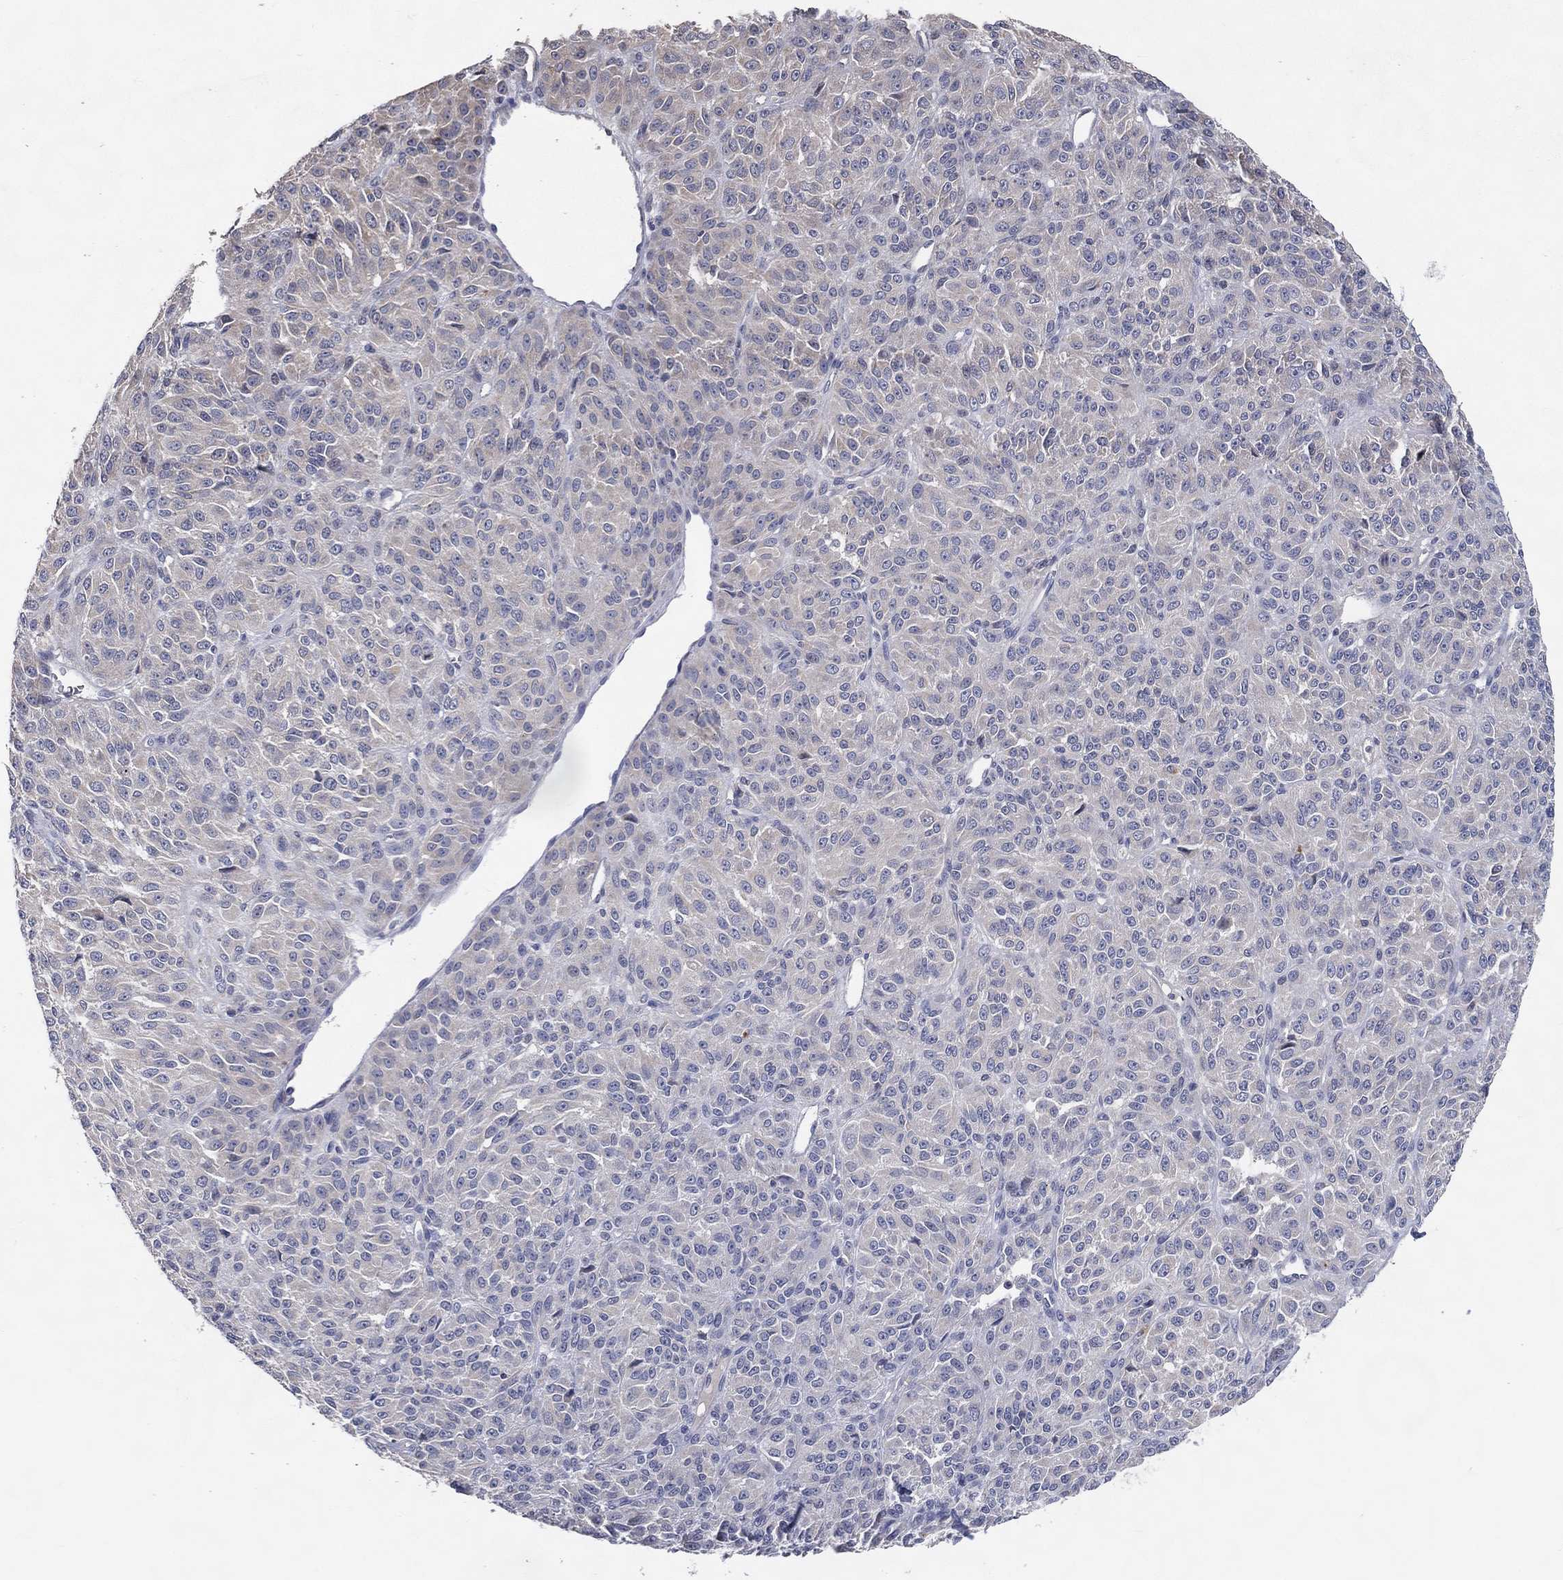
{"staining": {"intensity": "negative", "quantity": "none", "location": "none"}, "tissue": "melanoma", "cell_type": "Tumor cells", "image_type": "cancer", "snomed": [{"axis": "morphology", "description": "Malignant melanoma, Metastatic site"}, {"axis": "topography", "description": "Brain"}], "caption": "Tumor cells show no significant protein positivity in melanoma.", "gene": "DNAH7", "patient": {"sex": "female", "age": 56}}